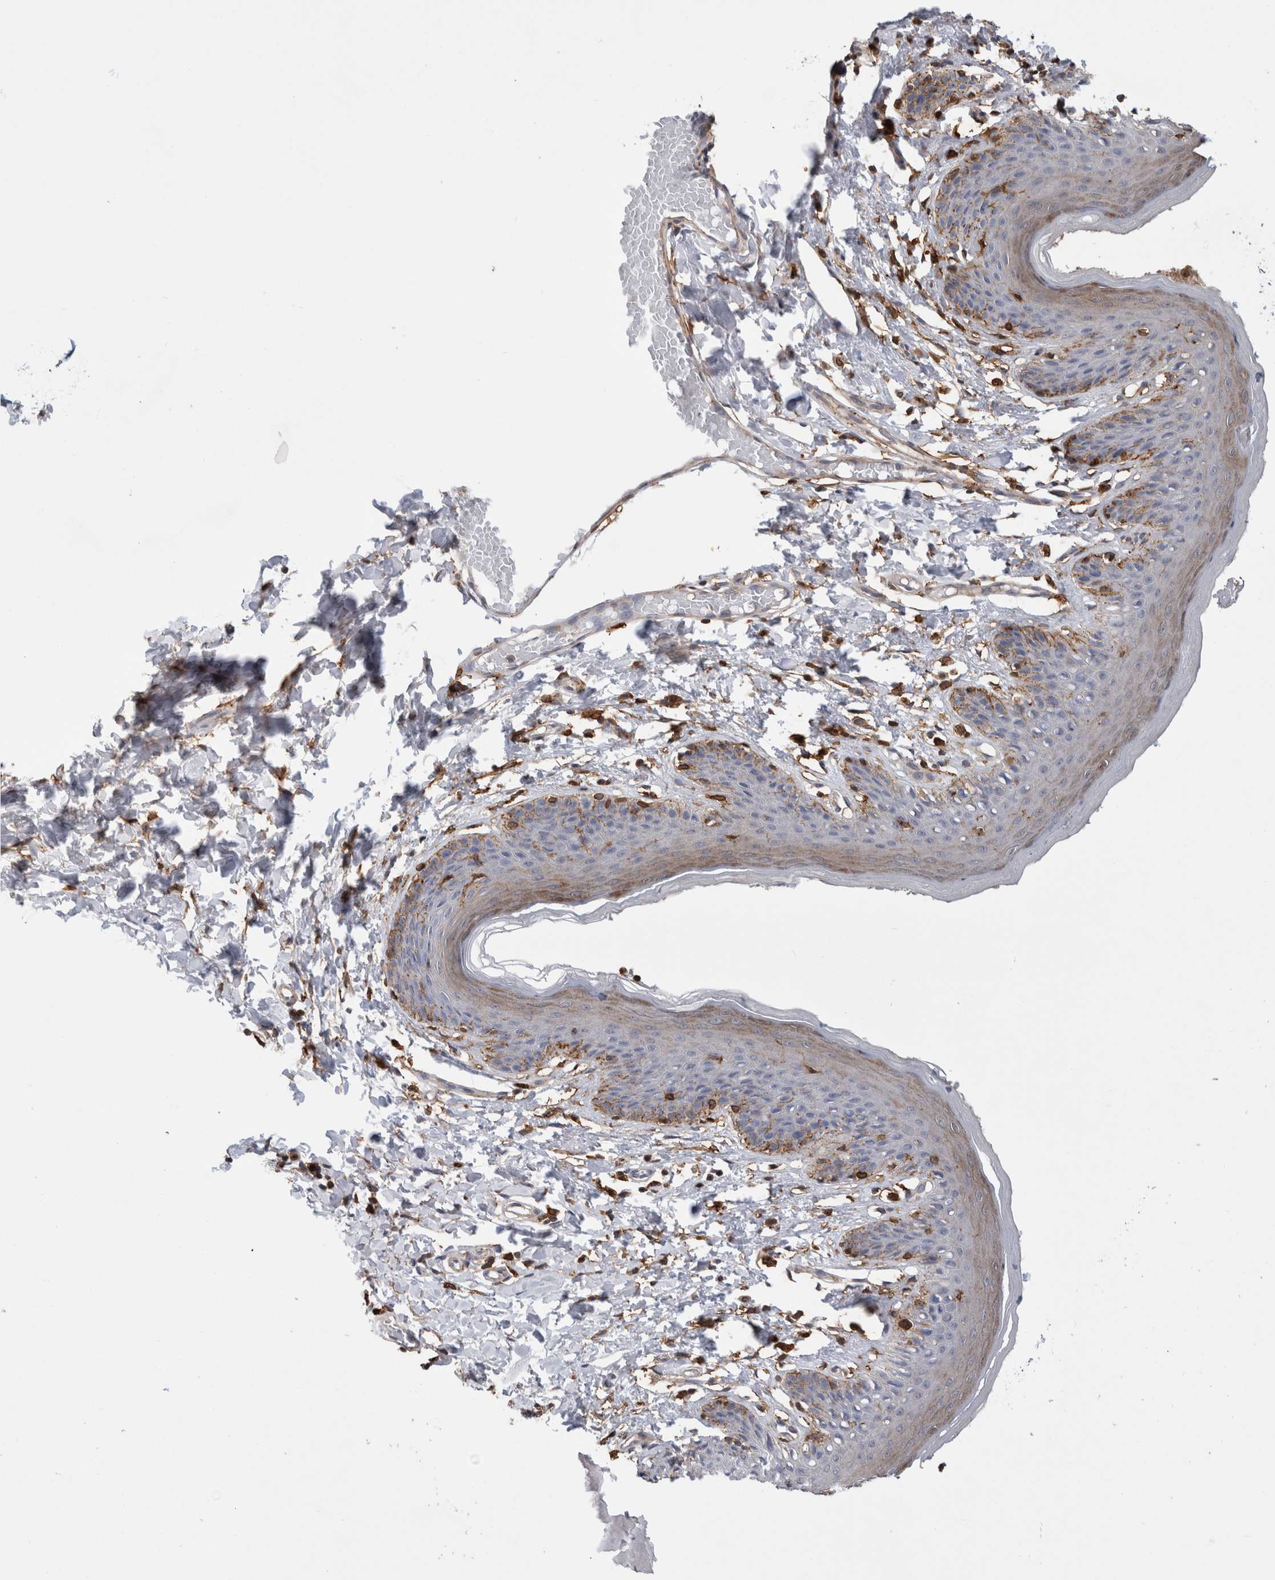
{"staining": {"intensity": "moderate", "quantity": "<25%", "location": "cytoplasmic/membranous"}, "tissue": "skin", "cell_type": "Epidermal cells", "image_type": "normal", "snomed": [{"axis": "morphology", "description": "Normal tissue, NOS"}, {"axis": "topography", "description": "Vulva"}], "caption": "Immunohistochemical staining of unremarkable skin demonstrates low levels of moderate cytoplasmic/membranous positivity in about <25% of epidermal cells. Nuclei are stained in blue.", "gene": "CCDC88B", "patient": {"sex": "female", "age": 66}}